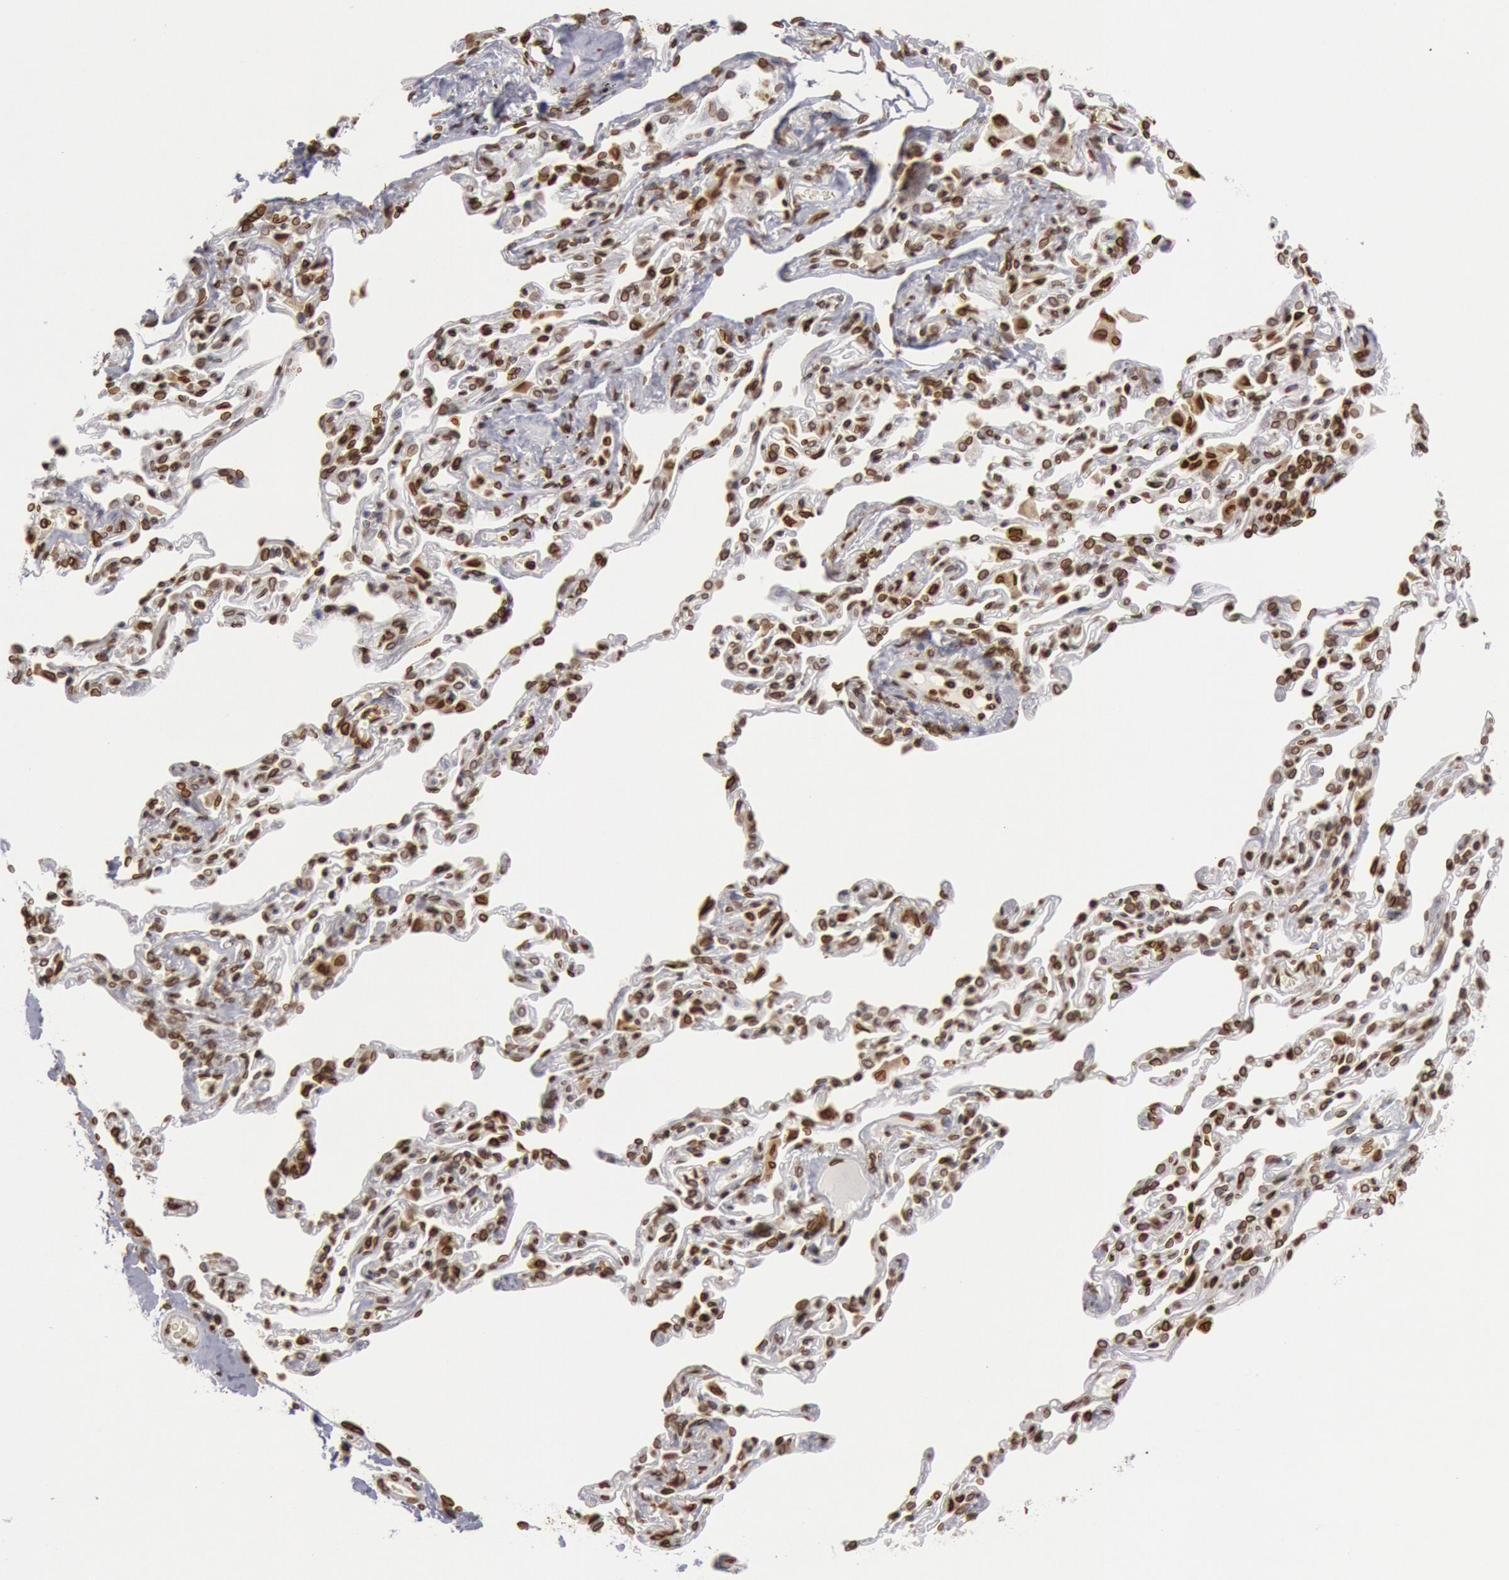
{"staining": {"intensity": "strong", "quantity": ">75%", "location": "nuclear"}, "tissue": "bronchus", "cell_type": "Respiratory epithelial cells", "image_type": "normal", "snomed": [{"axis": "morphology", "description": "Normal tissue, NOS"}, {"axis": "topography", "description": "Cartilage tissue"}, {"axis": "topography", "description": "Bronchus"}, {"axis": "topography", "description": "Lung"}], "caption": "Respiratory epithelial cells exhibit high levels of strong nuclear positivity in about >75% of cells in benign bronchus.", "gene": "SUN2", "patient": {"sex": "male", "age": 64}}